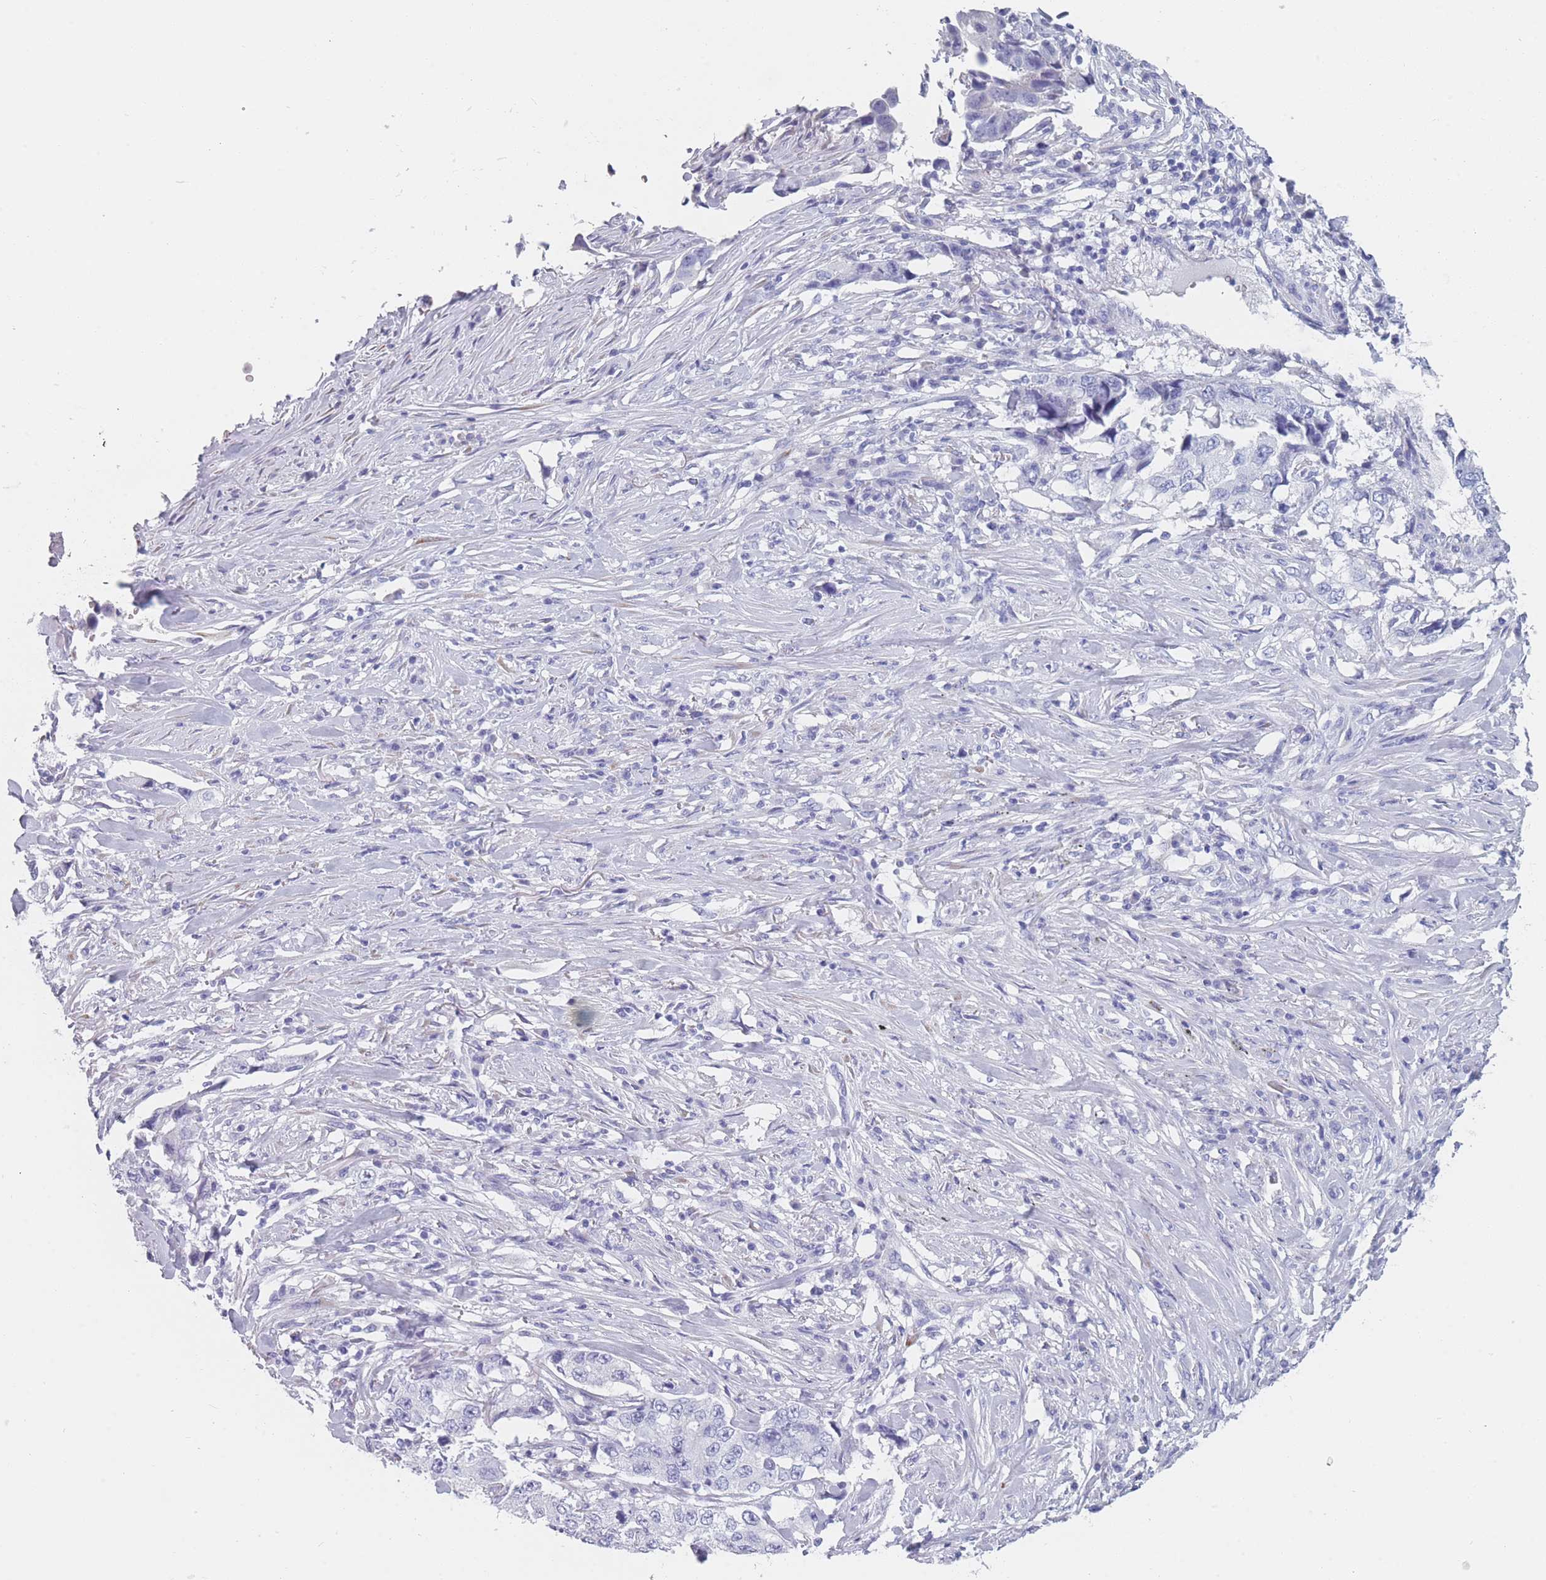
{"staining": {"intensity": "negative", "quantity": "none", "location": "none"}, "tissue": "lung cancer", "cell_type": "Tumor cells", "image_type": "cancer", "snomed": [{"axis": "morphology", "description": "Adenocarcinoma, NOS"}, {"axis": "topography", "description": "Lung"}], "caption": "Lung cancer (adenocarcinoma) was stained to show a protein in brown. There is no significant staining in tumor cells.", "gene": "OR5D16", "patient": {"sex": "female", "age": 51}}